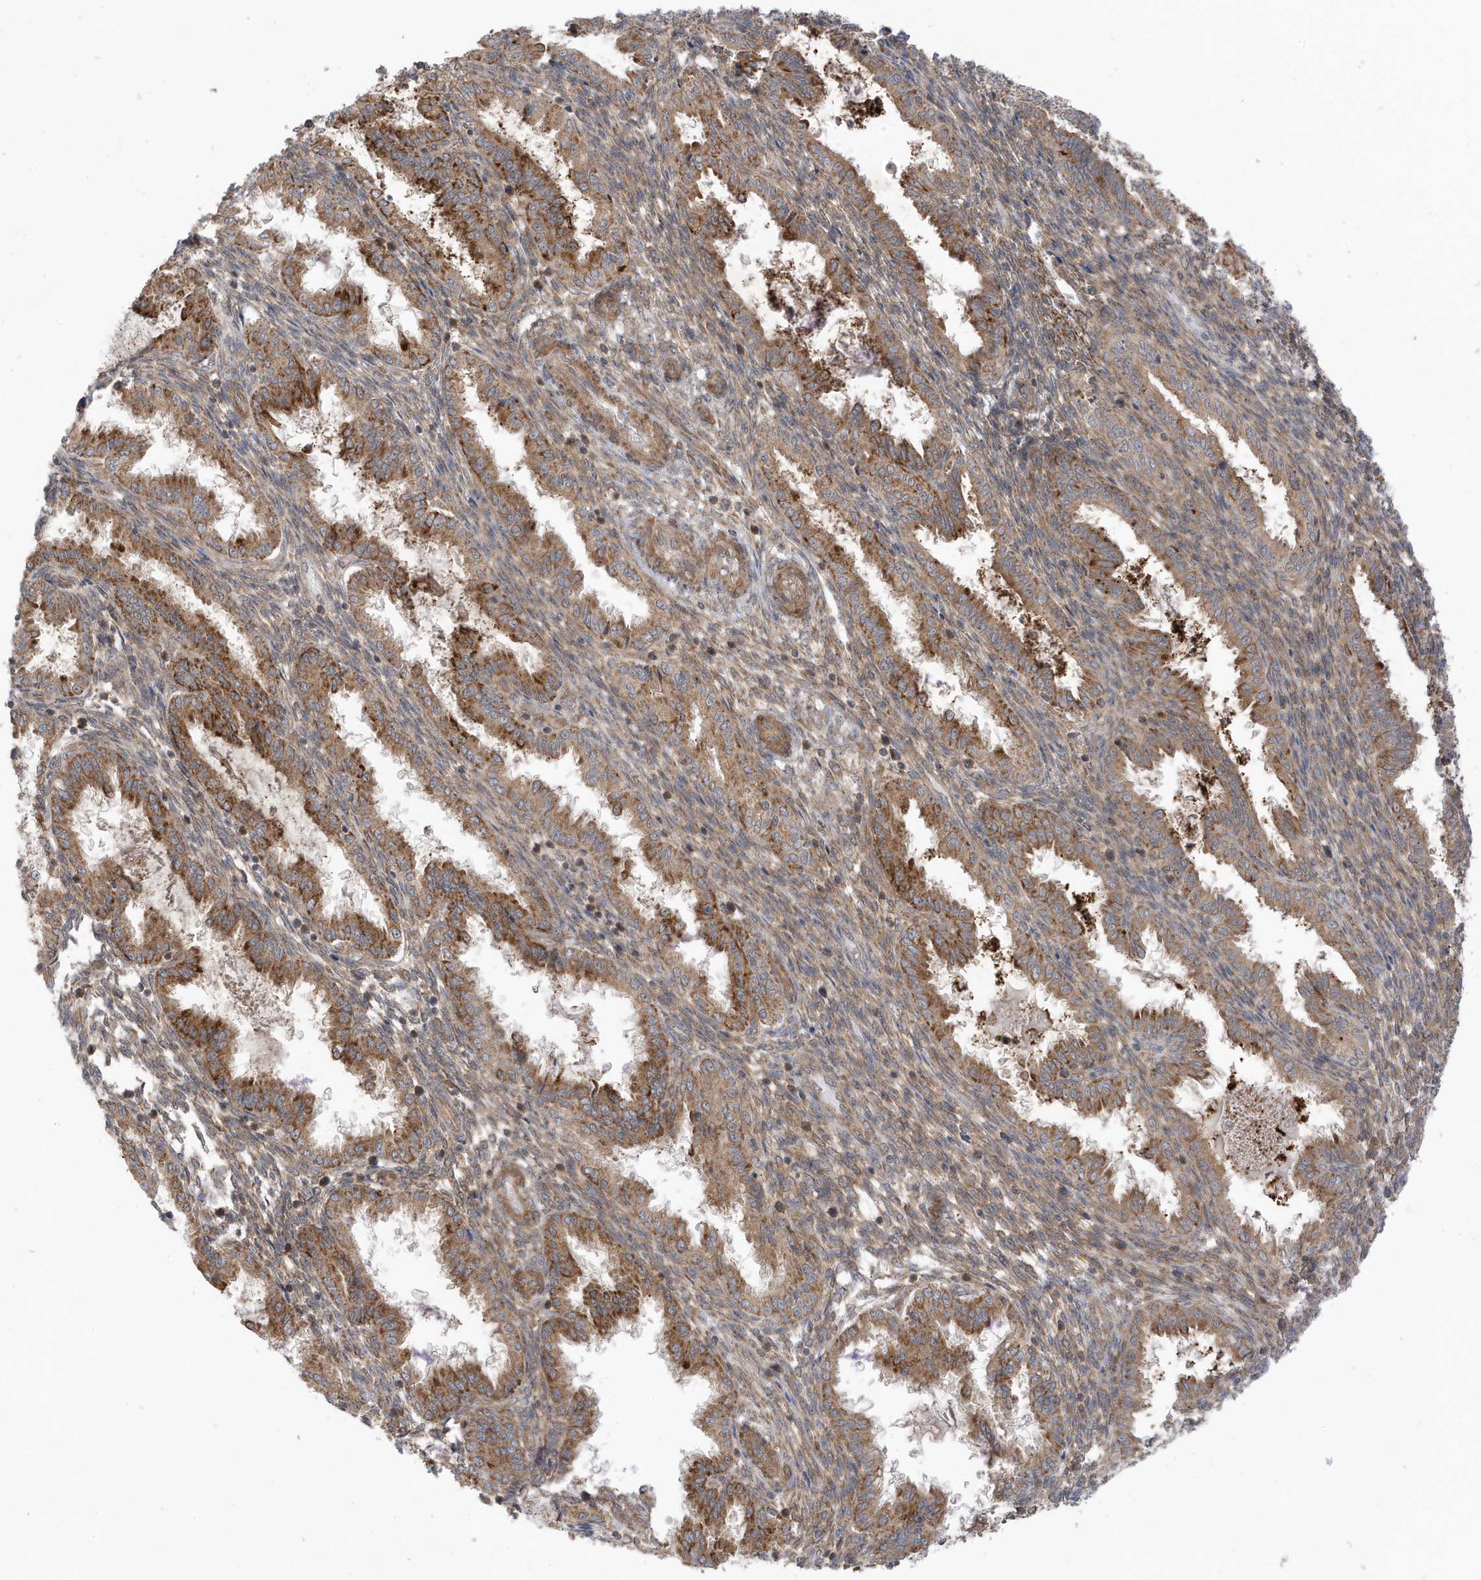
{"staining": {"intensity": "moderate", "quantity": "25%-75%", "location": "cytoplasmic/membranous"}, "tissue": "endometrium", "cell_type": "Cells in endometrial stroma", "image_type": "normal", "snomed": [{"axis": "morphology", "description": "Normal tissue, NOS"}, {"axis": "topography", "description": "Endometrium"}], "caption": "A brown stain shows moderate cytoplasmic/membranous expression of a protein in cells in endometrial stroma of normal human endometrium.", "gene": "DHX36", "patient": {"sex": "female", "age": 33}}